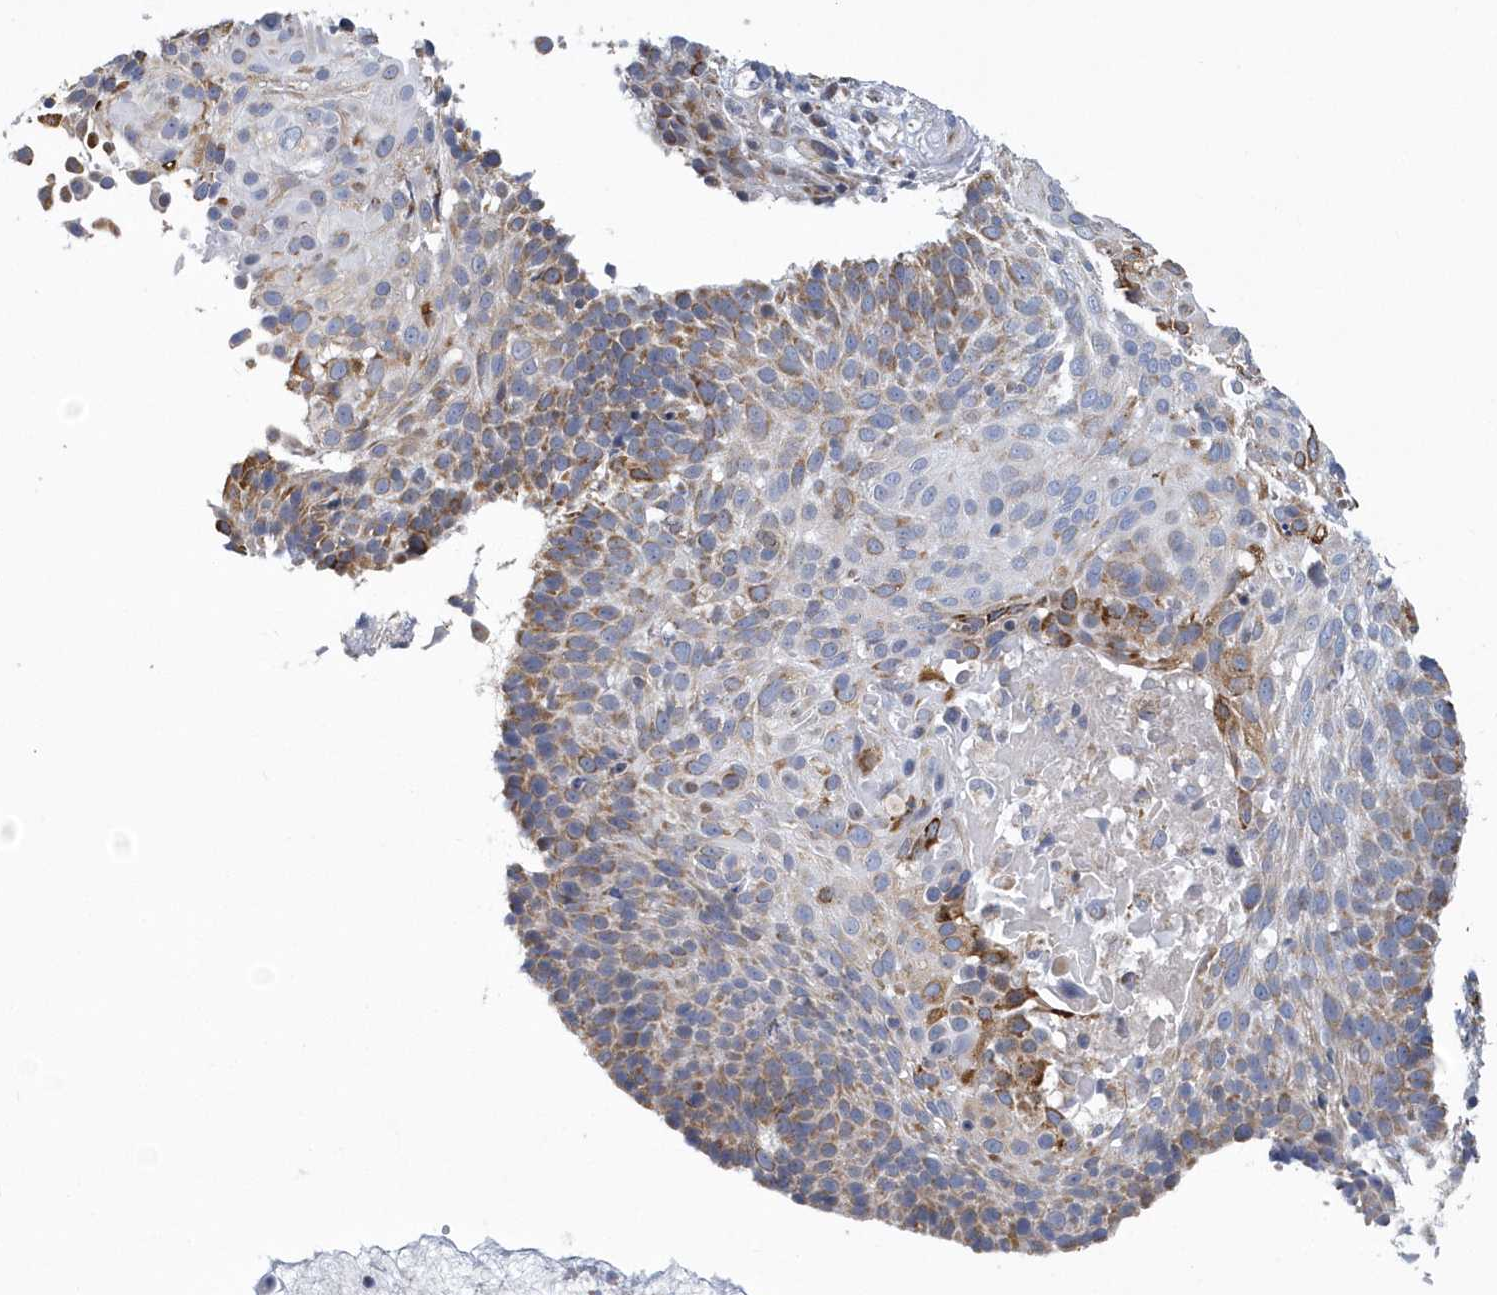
{"staining": {"intensity": "moderate", "quantity": "25%-75%", "location": "cytoplasmic/membranous"}, "tissue": "cervical cancer", "cell_type": "Tumor cells", "image_type": "cancer", "snomed": [{"axis": "morphology", "description": "Squamous cell carcinoma, NOS"}, {"axis": "topography", "description": "Cervix"}], "caption": "This is a histology image of immunohistochemistry staining of squamous cell carcinoma (cervical), which shows moderate positivity in the cytoplasmic/membranous of tumor cells.", "gene": "VWA5B2", "patient": {"sex": "female", "age": 74}}